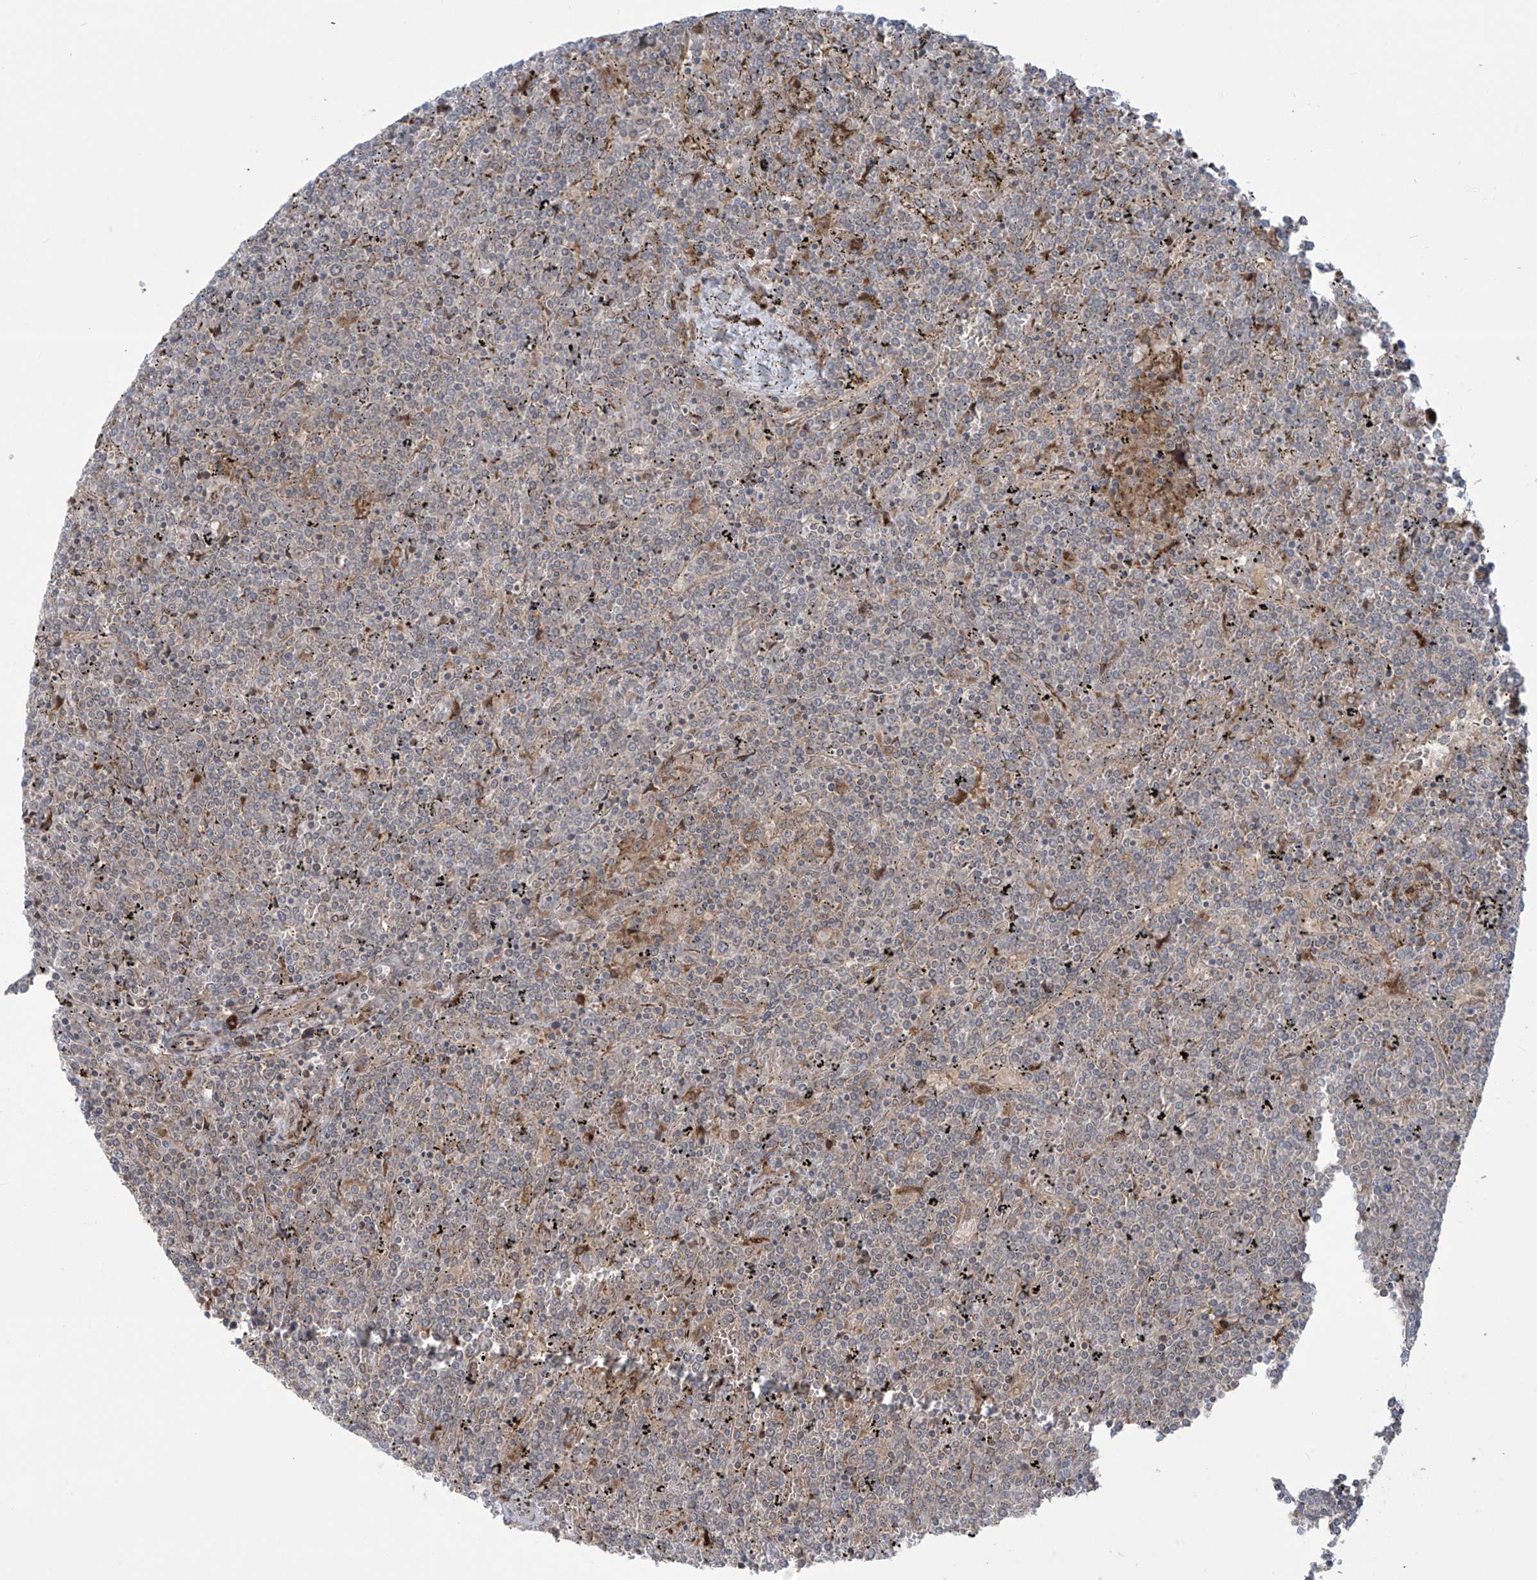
{"staining": {"intensity": "negative", "quantity": "none", "location": "none"}, "tissue": "lymphoma", "cell_type": "Tumor cells", "image_type": "cancer", "snomed": [{"axis": "morphology", "description": "Malignant lymphoma, non-Hodgkin's type, Low grade"}, {"axis": "topography", "description": "Spleen"}], "caption": "Immunohistochemistry (IHC) image of neoplastic tissue: human malignant lymphoma, non-Hodgkin's type (low-grade) stained with DAB shows no significant protein staining in tumor cells.", "gene": "PPAT", "patient": {"sex": "female", "age": 19}}